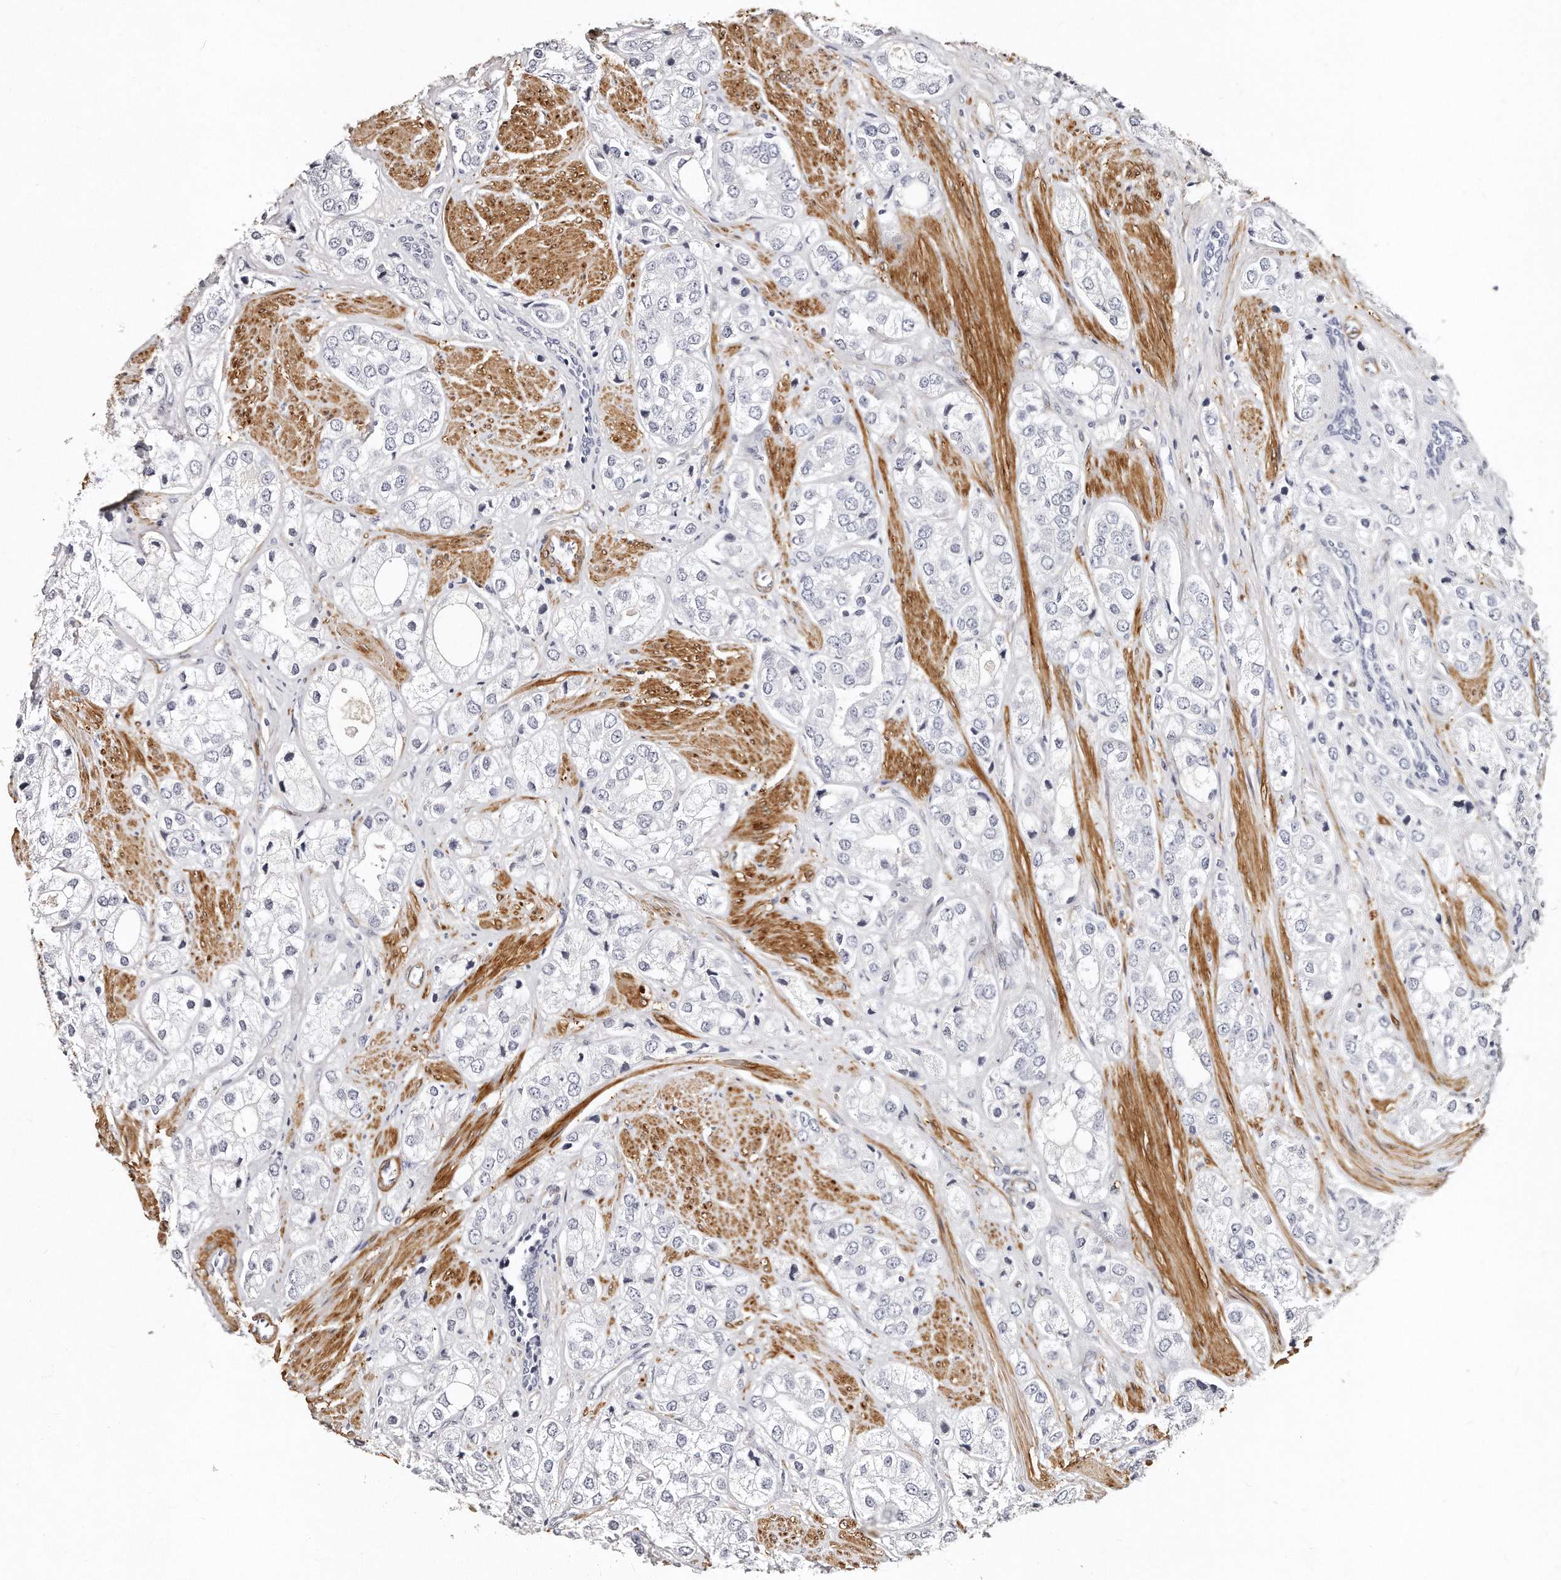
{"staining": {"intensity": "negative", "quantity": "none", "location": "none"}, "tissue": "prostate cancer", "cell_type": "Tumor cells", "image_type": "cancer", "snomed": [{"axis": "morphology", "description": "Adenocarcinoma, High grade"}, {"axis": "topography", "description": "Prostate"}], "caption": "An IHC histopathology image of high-grade adenocarcinoma (prostate) is shown. There is no staining in tumor cells of high-grade adenocarcinoma (prostate).", "gene": "LMOD1", "patient": {"sex": "male", "age": 50}}